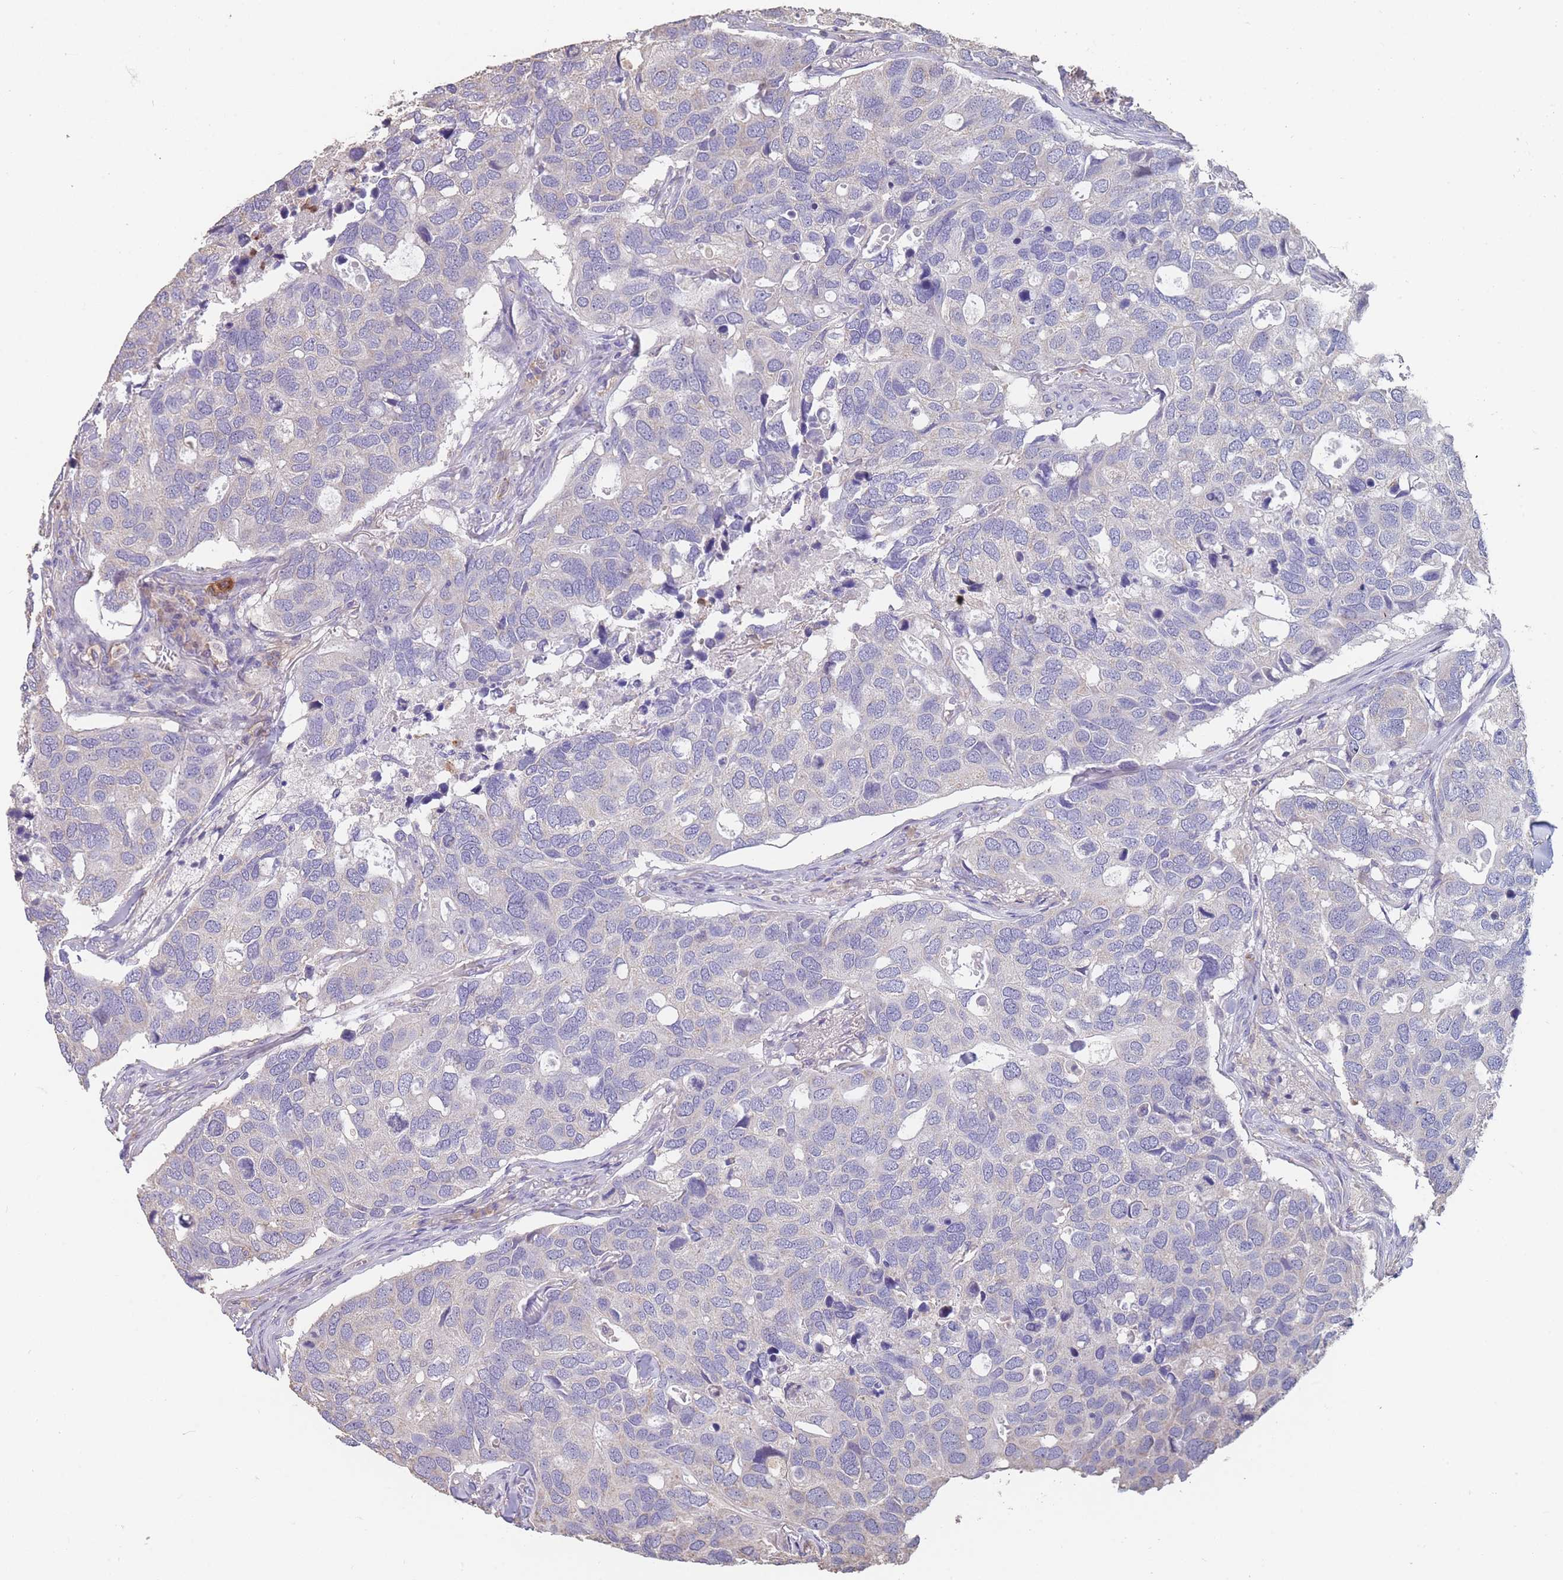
{"staining": {"intensity": "negative", "quantity": "none", "location": "none"}, "tissue": "breast cancer", "cell_type": "Tumor cells", "image_type": "cancer", "snomed": [{"axis": "morphology", "description": "Duct carcinoma"}, {"axis": "topography", "description": "Breast"}], "caption": "Tumor cells show no significant expression in breast cancer.", "gene": "CLEC12A", "patient": {"sex": "female", "age": 83}}